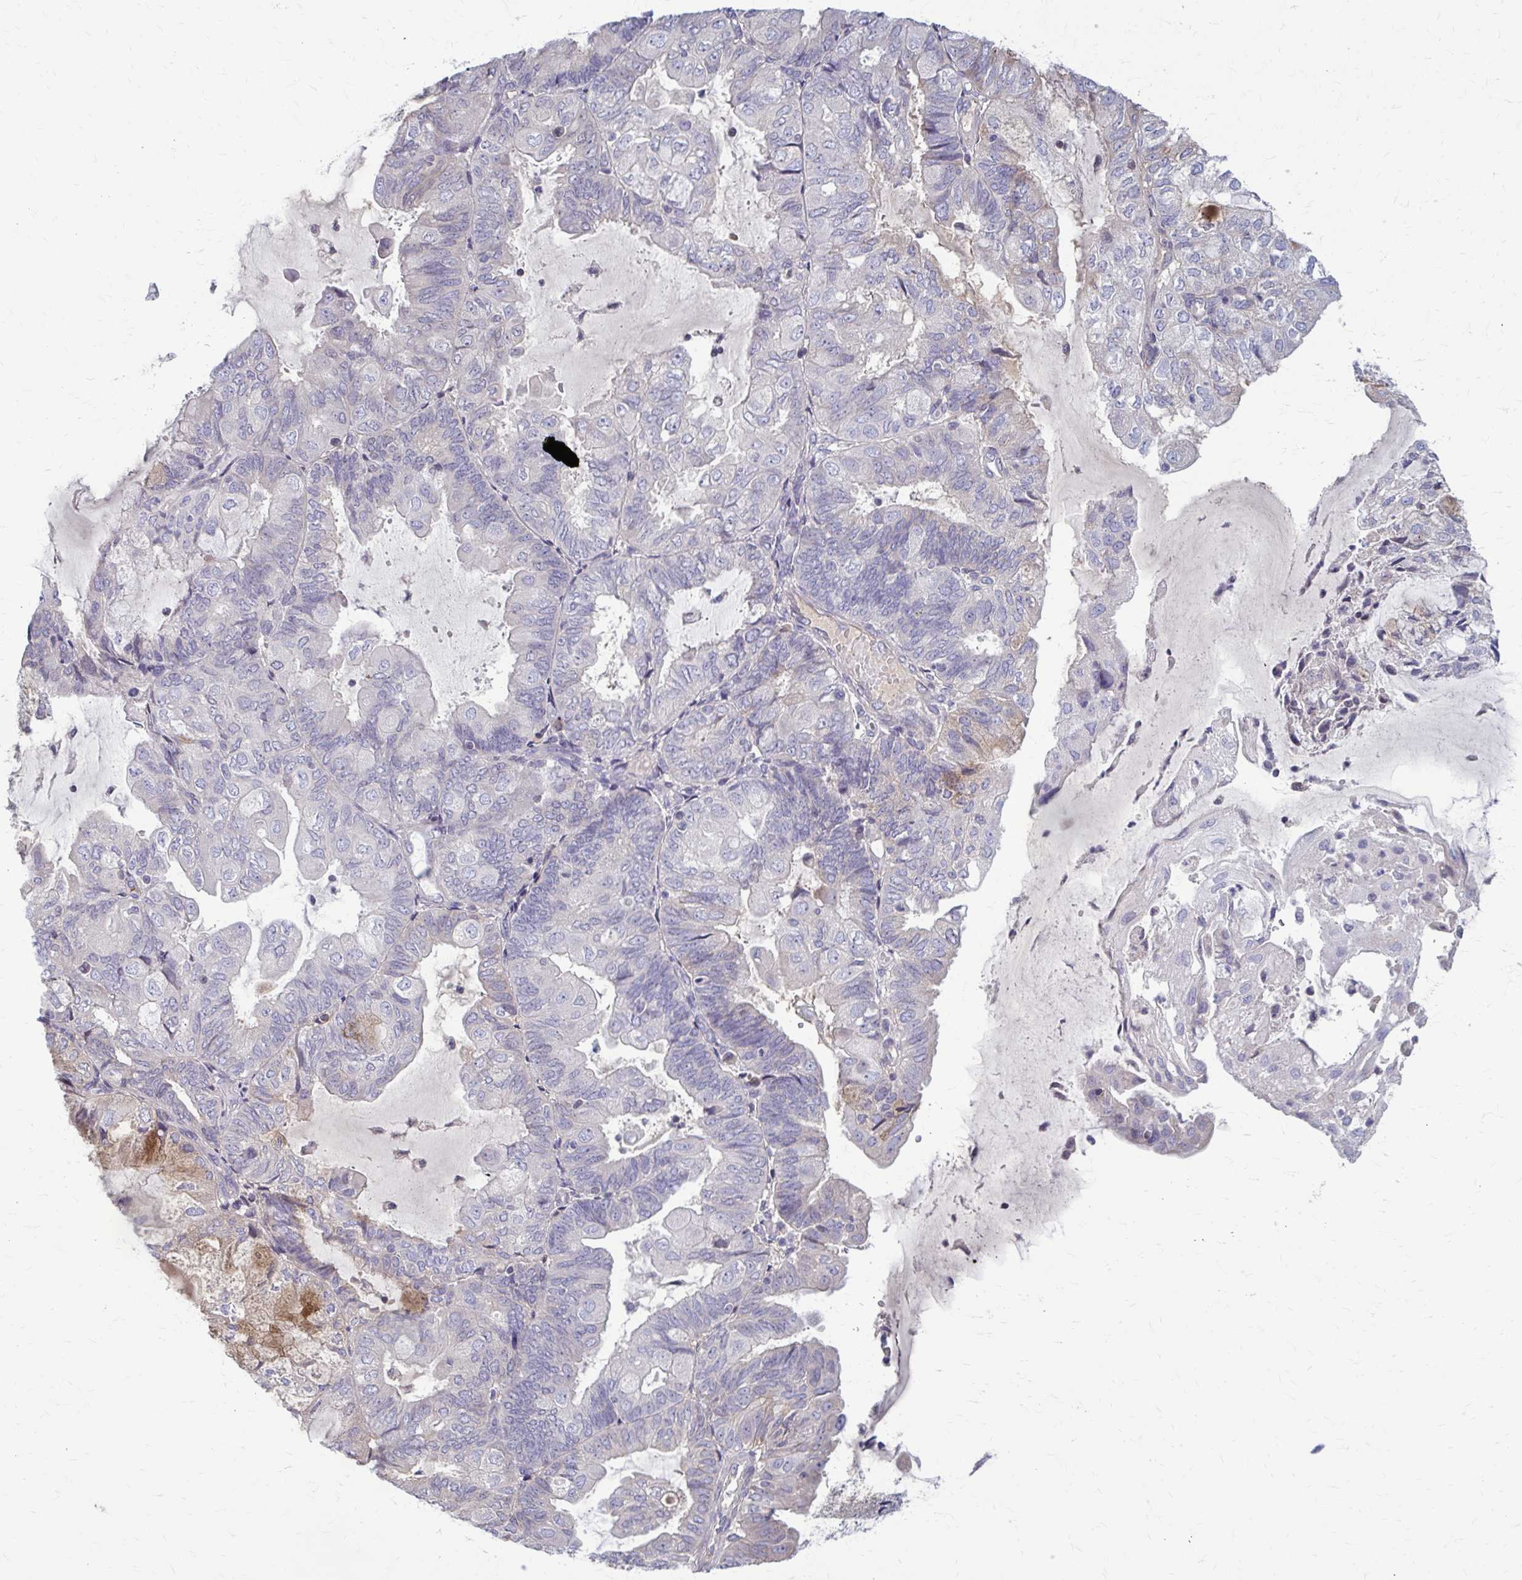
{"staining": {"intensity": "negative", "quantity": "none", "location": "none"}, "tissue": "endometrial cancer", "cell_type": "Tumor cells", "image_type": "cancer", "snomed": [{"axis": "morphology", "description": "Adenocarcinoma, NOS"}, {"axis": "topography", "description": "Endometrium"}], "caption": "Micrograph shows no protein expression in tumor cells of endometrial cancer (adenocarcinoma) tissue.", "gene": "MCRIP2", "patient": {"sex": "female", "age": 81}}